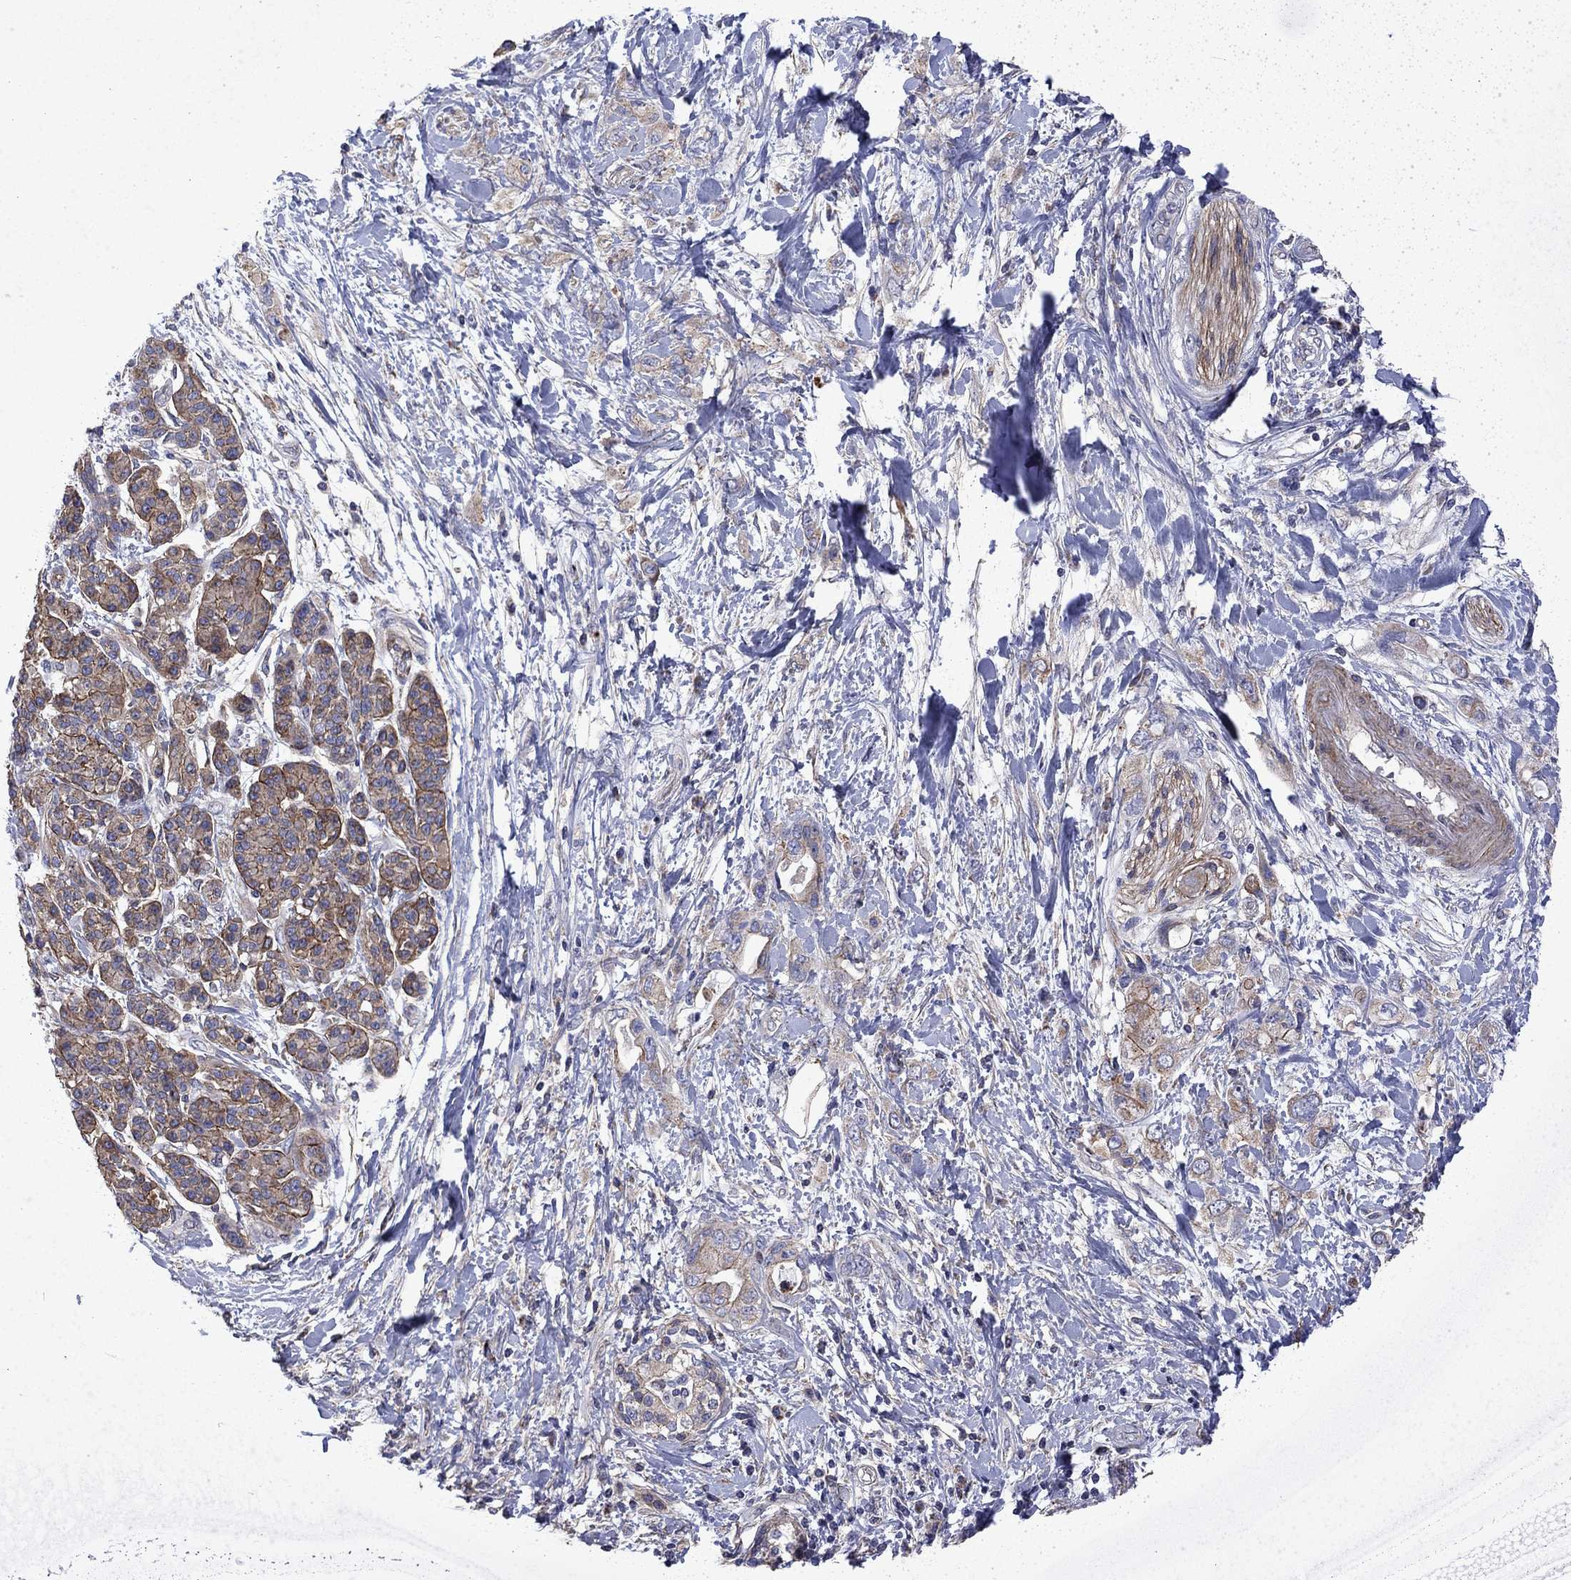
{"staining": {"intensity": "weak", "quantity": "25%-75%", "location": "cytoplasmic/membranous"}, "tissue": "pancreatic cancer", "cell_type": "Tumor cells", "image_type": "cancer", "snomed": [{"axis": "morphology", "description": "Adenocarcinoma, NOS"}, {"axis": "topography", "description": "Pancreas"}], "caption": "Human pancreatic adenocarcinoma stained with a brown dye displays weak cytoplasmic/membranous positive positivity in approximately 25%-75% of tumor cells.", "gene": "DTNA", "patient": {"sex": "female", "age": 56}}